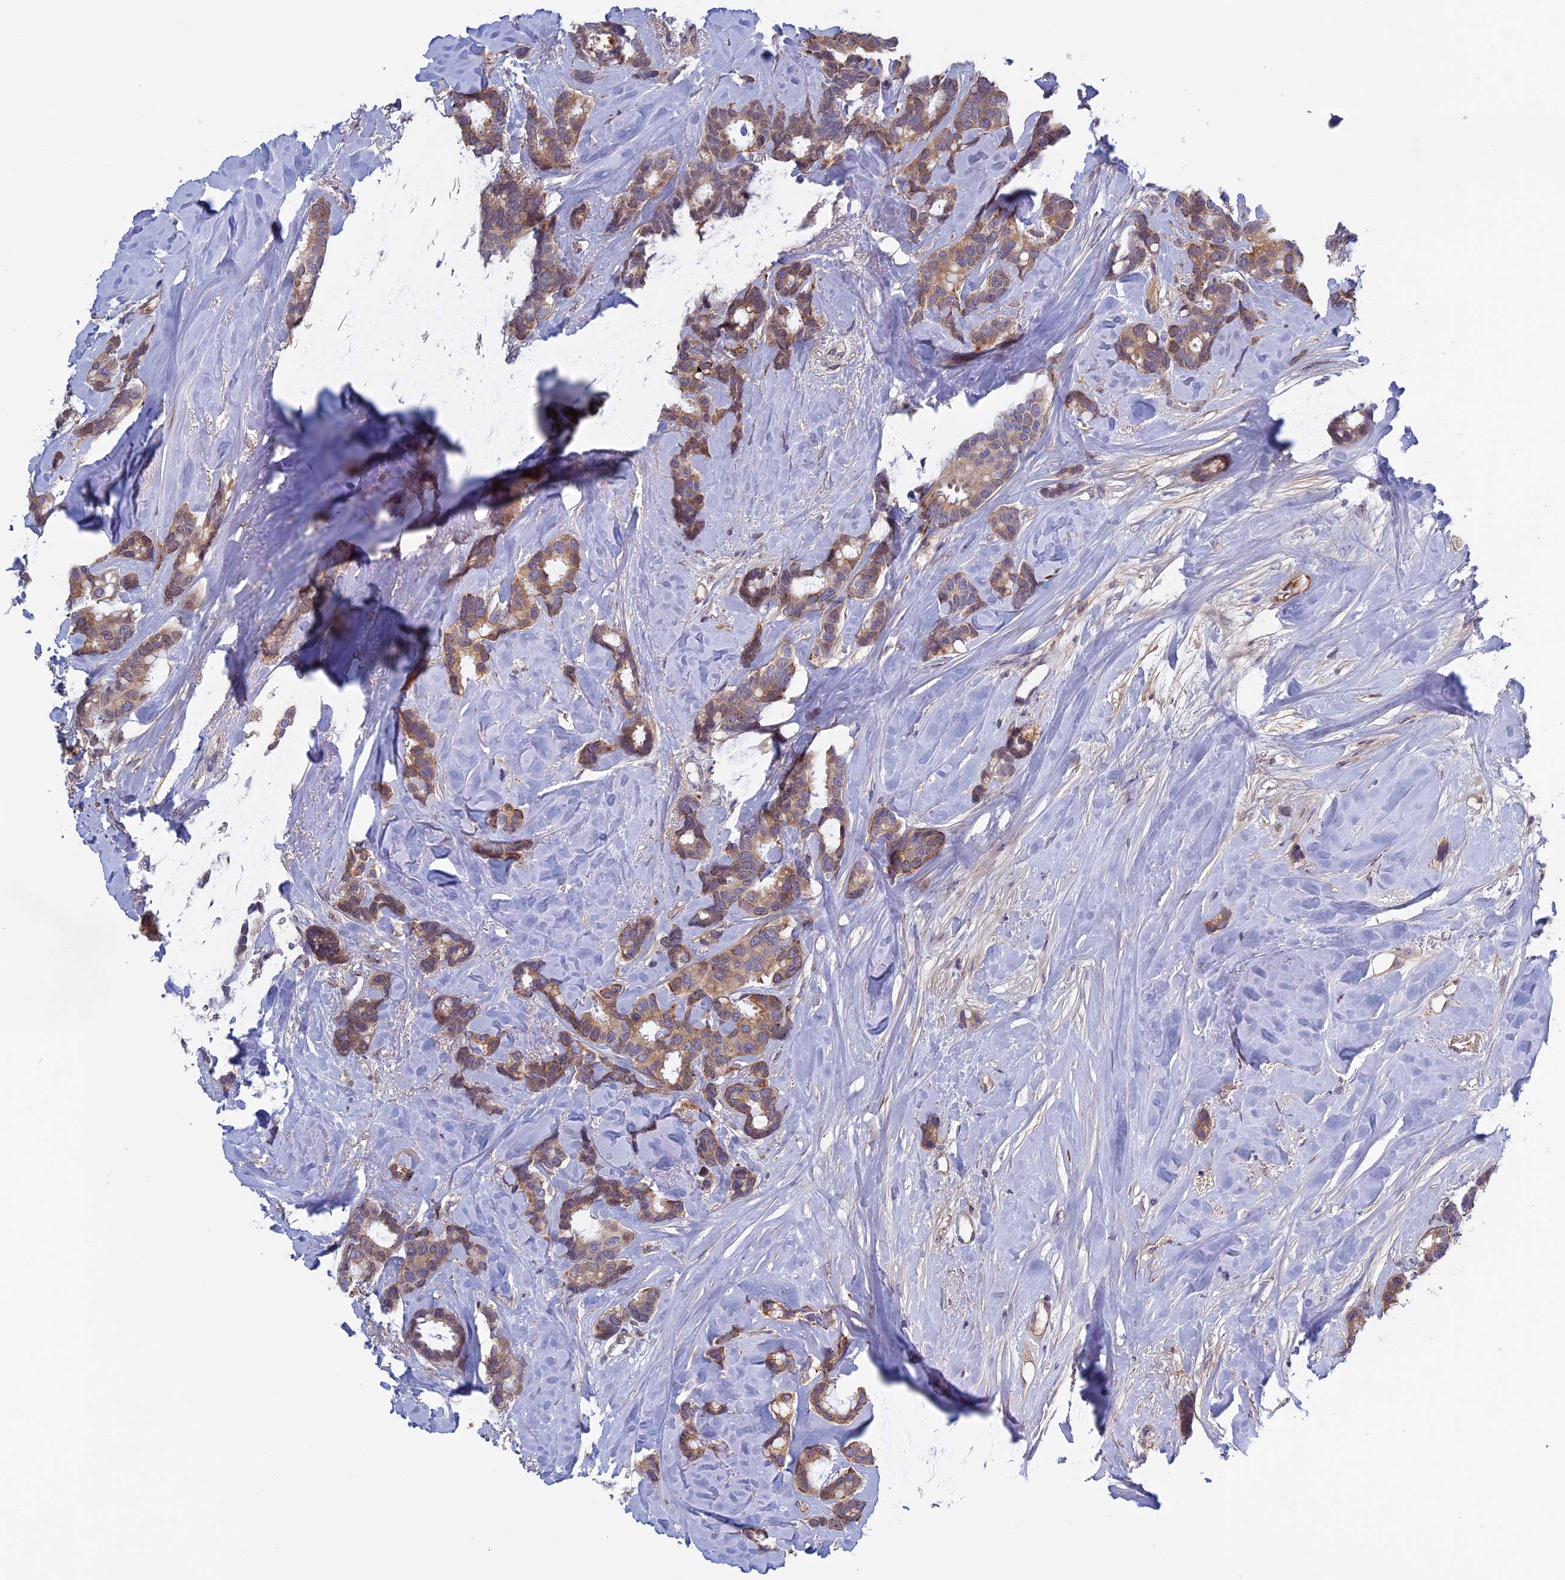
{"staining": {"intensity": "weak", "quantity": ">75%", "location": "cytoplasmic/membranous"}, "tissue": "breast cancer", "cell_type": "Tumor cells", "image_type": "cancer", "snomed": [{"axis": "morphology", "description": "Duct carcinoma"}, {"axis": "topography", "description": "Breast"}], "caption": "This image displays invasive ductal carcinoma (breast) stained with IHC to label a protein in brown. The cytoplasmic/membranous of tumor cells show weak positivity for the protein. Nuclei are counter-stained blue.", "gene": "FADS1", "patient": {"sex": "female", "age": 87}}